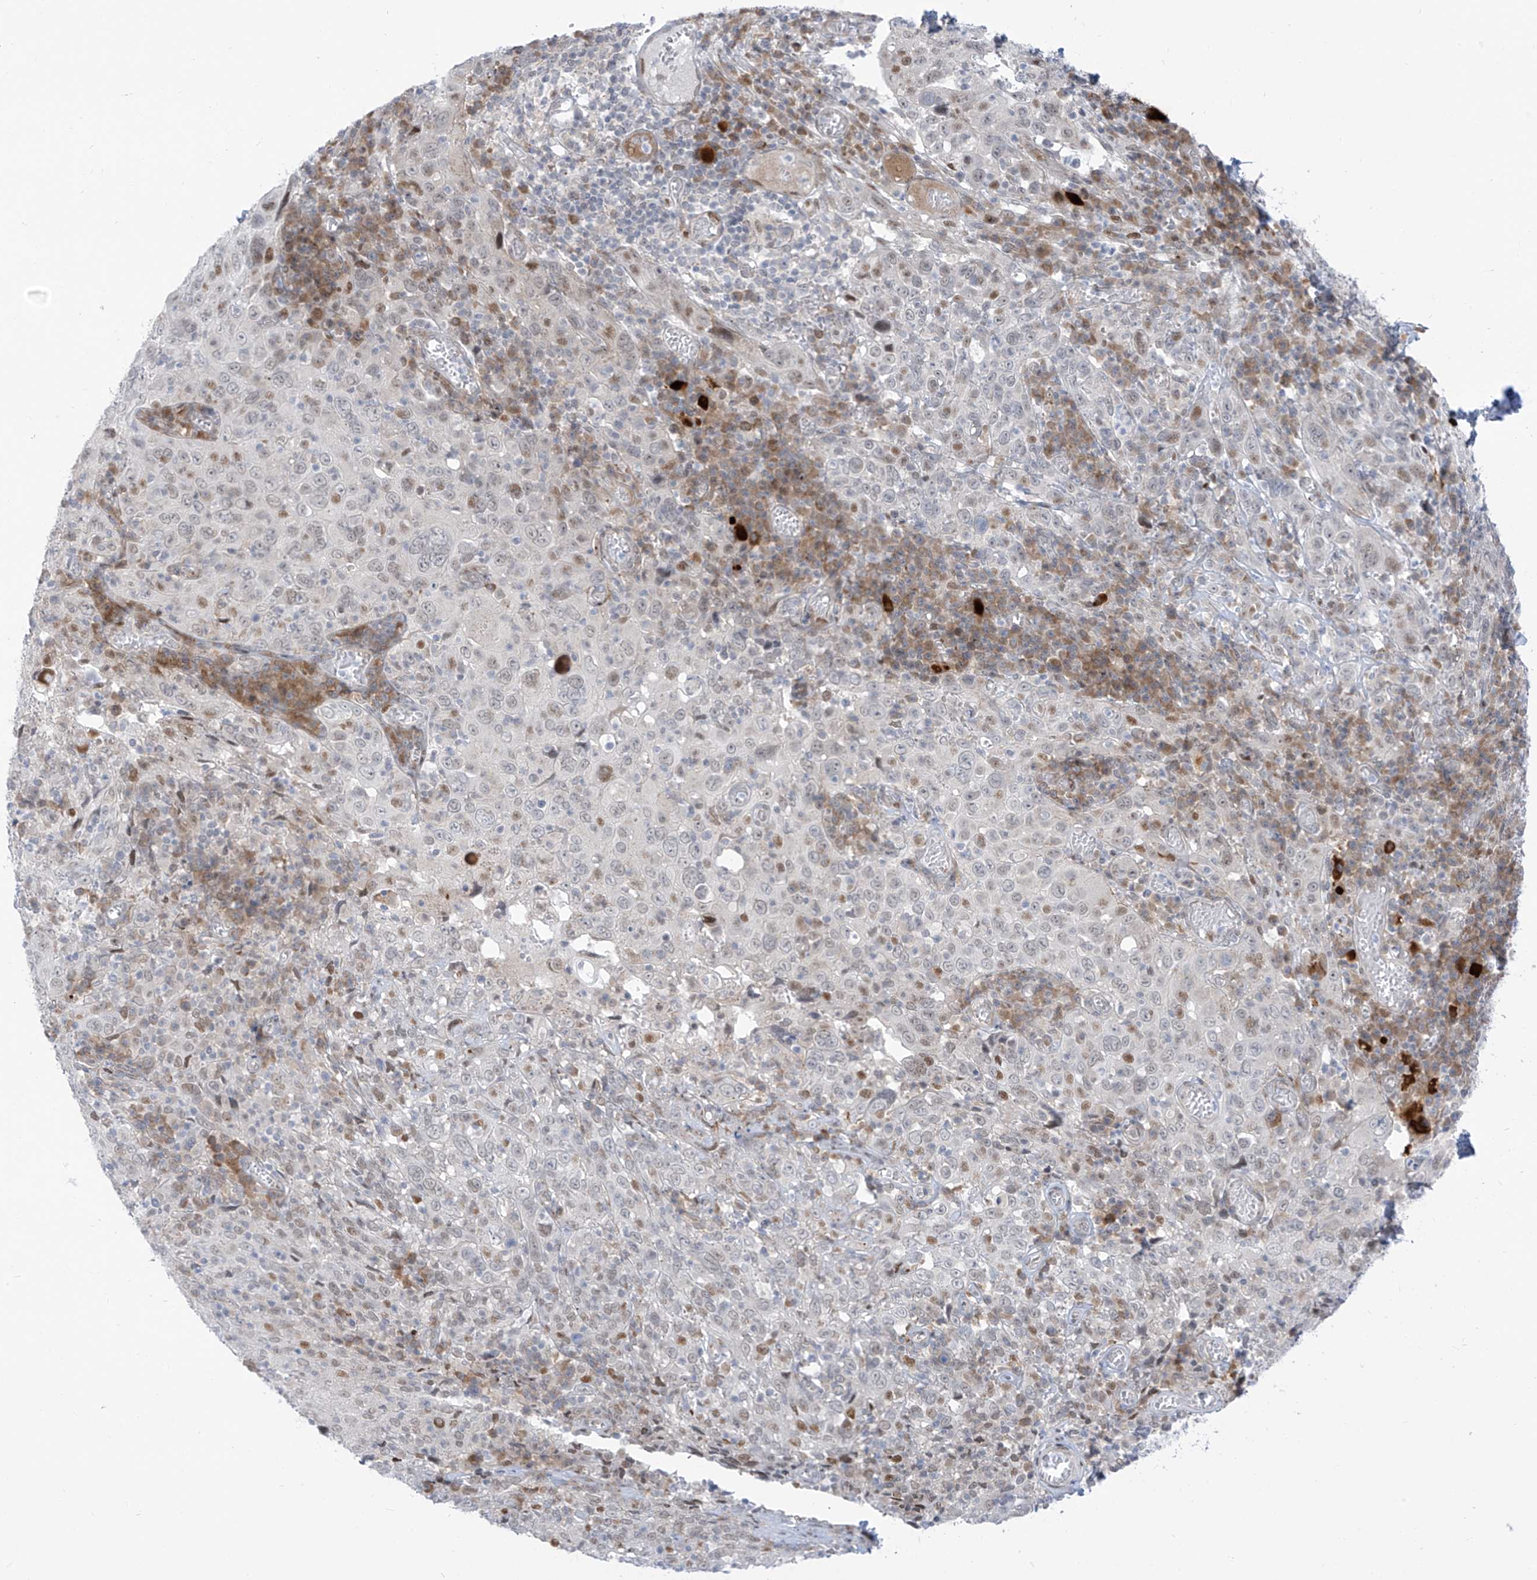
{"staining": {"intensity": "weak", "quantity": "<25%", "location": "nuclear"}, "tissue": "cervical cancer", "cell_type": "Tumor cells", "image_type": "cancer", "snomed": [{"axis": "morphology", "description": "Squamous cell carcinoma, NOS"}, {"axis": "topography", "description": "Cervix"}], "caption": "This is an IHC photomicrograph of cervical squamous cell carcinoma. There is no positivity in tumor cells.", "gene": "LIN9", "patient": {"sex": "female", "age": 46}}